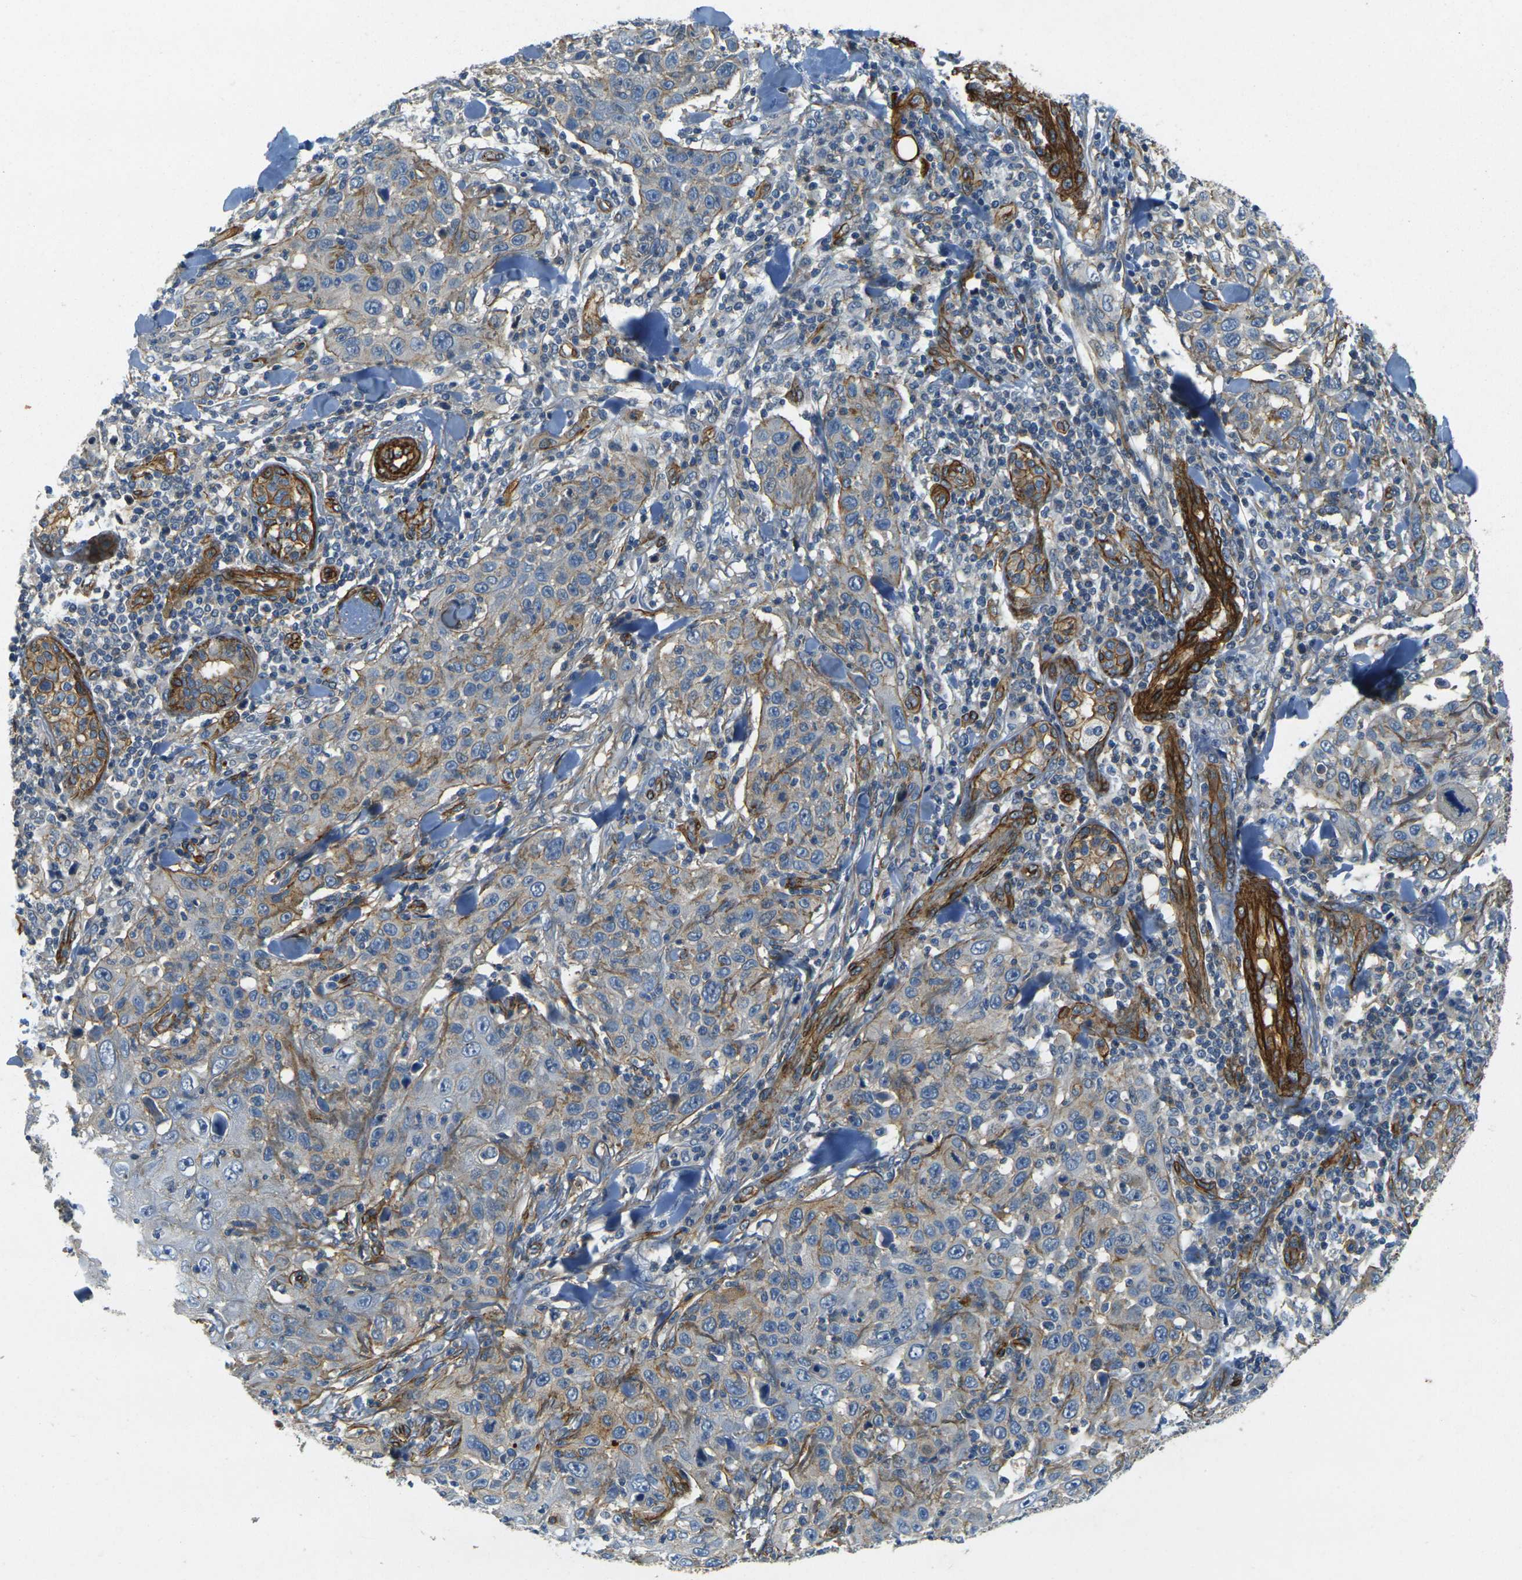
{"staining": {"intensity": "weak", "quantity": "<25%", "location": "cytoplasmic/membranous"}, "tissue": "skin cancer", "cell_type": "Tumor cells", "image_type": "cancer", "snomed": [{"axis": "morphology", "description": "Squamous cell carcinoma, NOS"}, {"axis": "topography", "description": "Skin"}], "caption": "Tumor cells show no significant protein expression in squamous cell carcinoma (skin).", "gene": "EPHA7", "patient": {"sex": "female", "age": 88}}